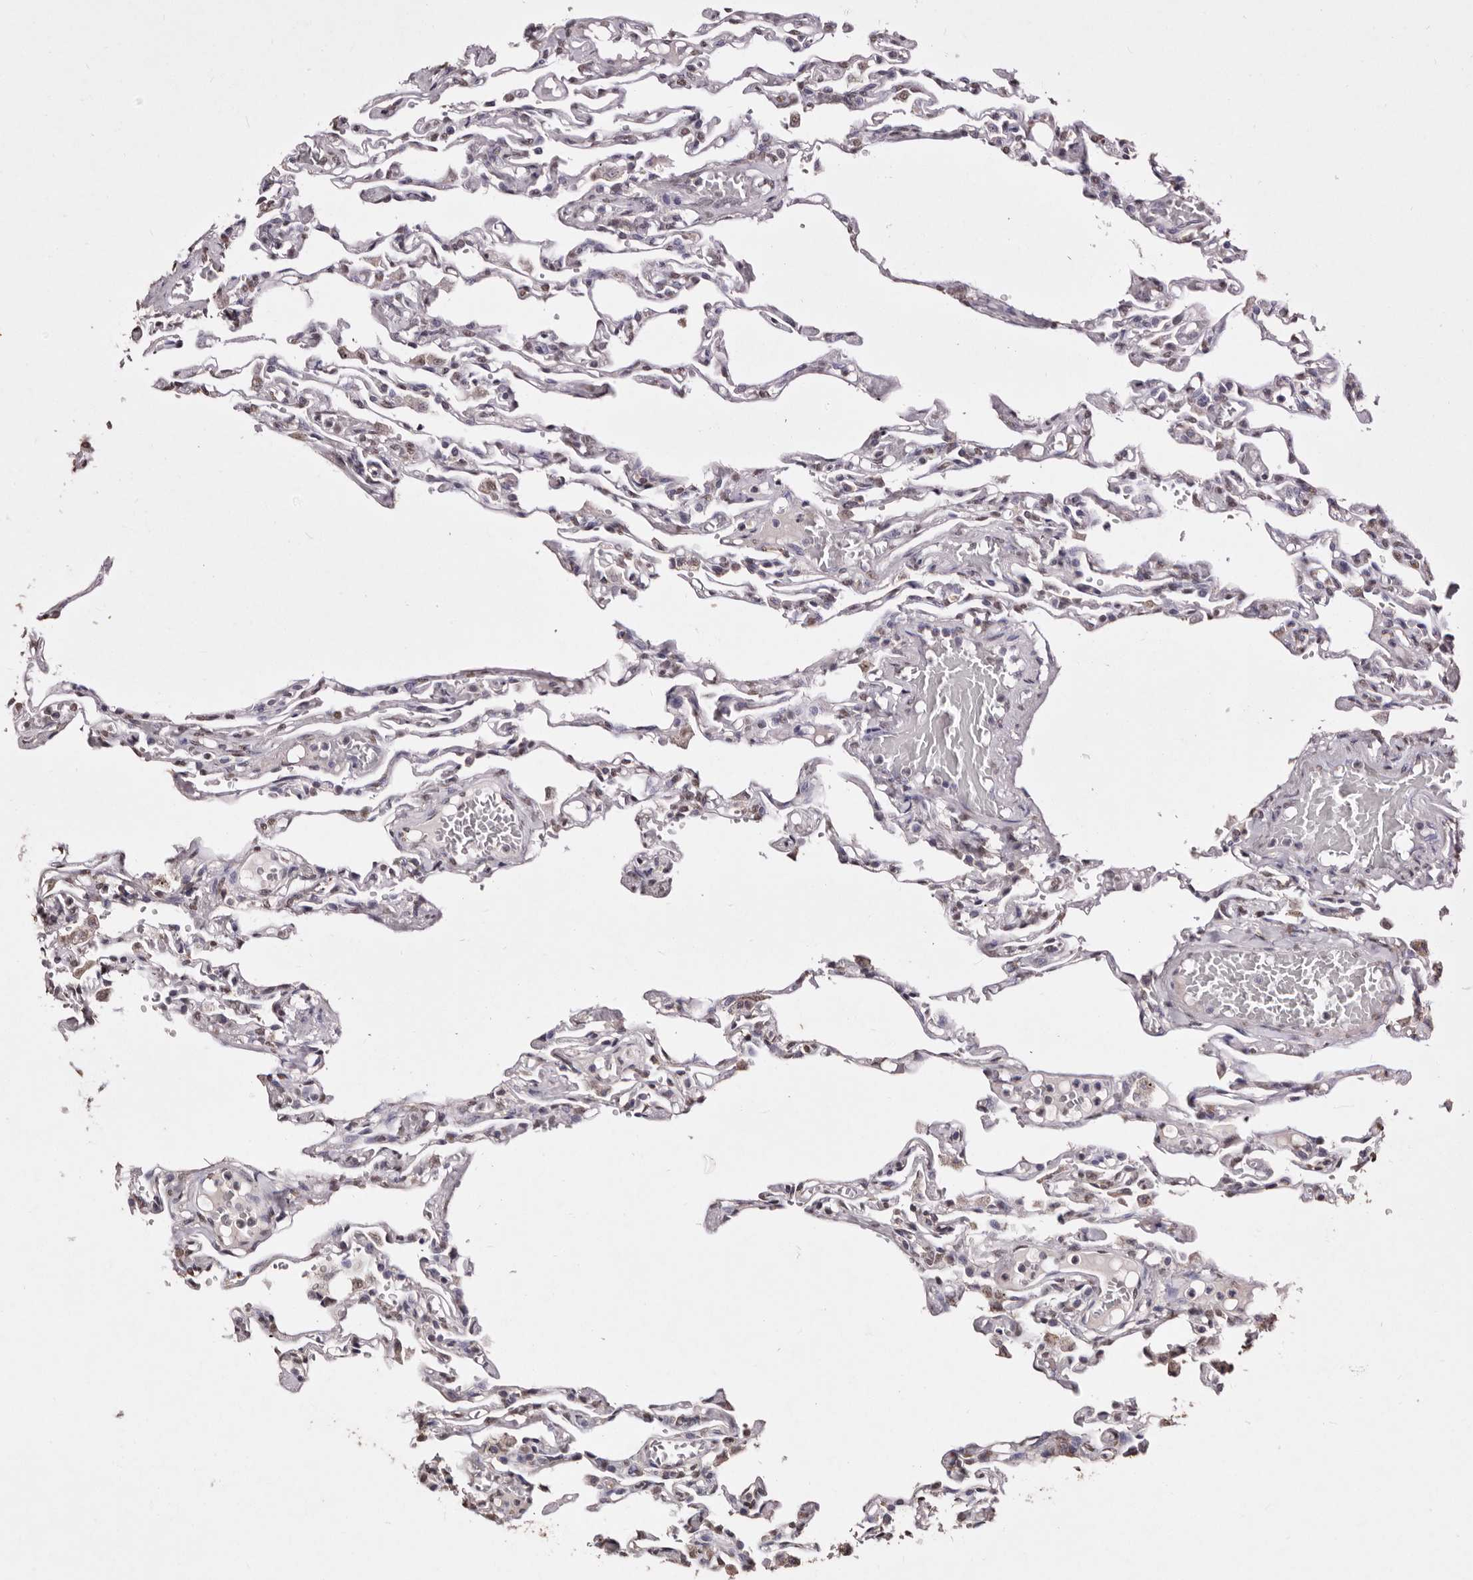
{"staining": {"intensity": "weak", "quantity": "25%-75%", "location": "nuclear"}, "tissue": "lung", "cell_type": "Alveolar cells", "image_type": "normal", "snomed": [{"axis": "morphology", "description": "Normal tissue, NOS"}, {"axis": "topography", "description": "Lung"}], "caption": "IHC of normal lung exhibits low levels of weak nuclear expression in approximately 25%-75% of alveolar cells. (DAB (3,3'-diaminobenzidine) = brown stain, brightfield microscopy at high magnification).", "gene": "ERBB4", "patient": {"sex": "male", "age": 21}}